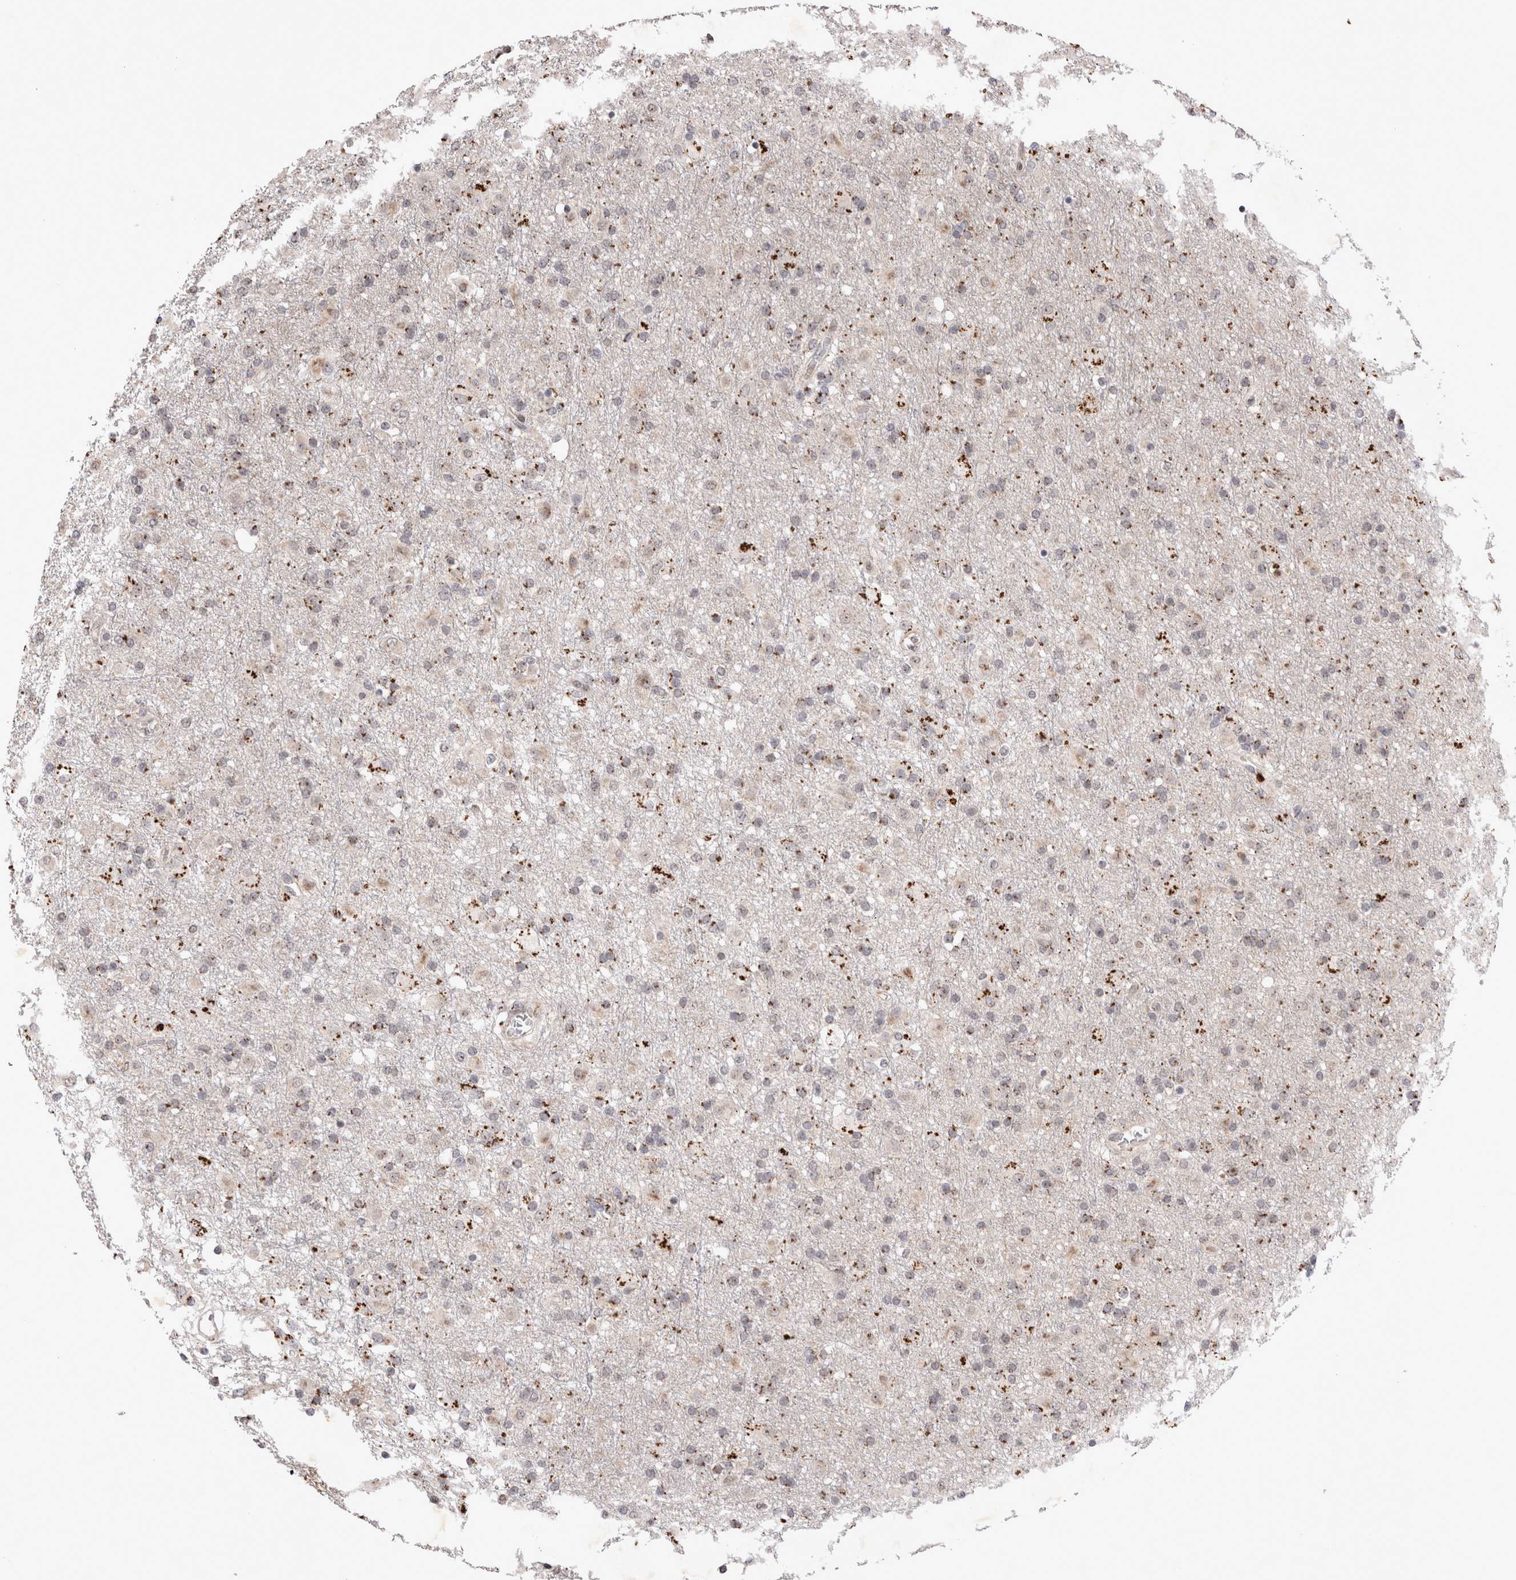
{"staining": {"intensity": "negative", "quantity": "none", "location": "none"}, "tissue": "glioma", "cell_type": "Tumor cells", "image_type": "cancer", "snomed": [{"axis": "morphology", "description": "Glioma, malignant, Low grade"}, {"axis": "topography", "description": "Brain"}], "caption": "DAB immunohistochemical staining of low-grade glioma (malignant) displays no significant expression in tumor cells. (Brightfield microscopy of DAB IHC at high magnification).", "gene": "STK11", "patient": {"sex": "male", "age": 65}}